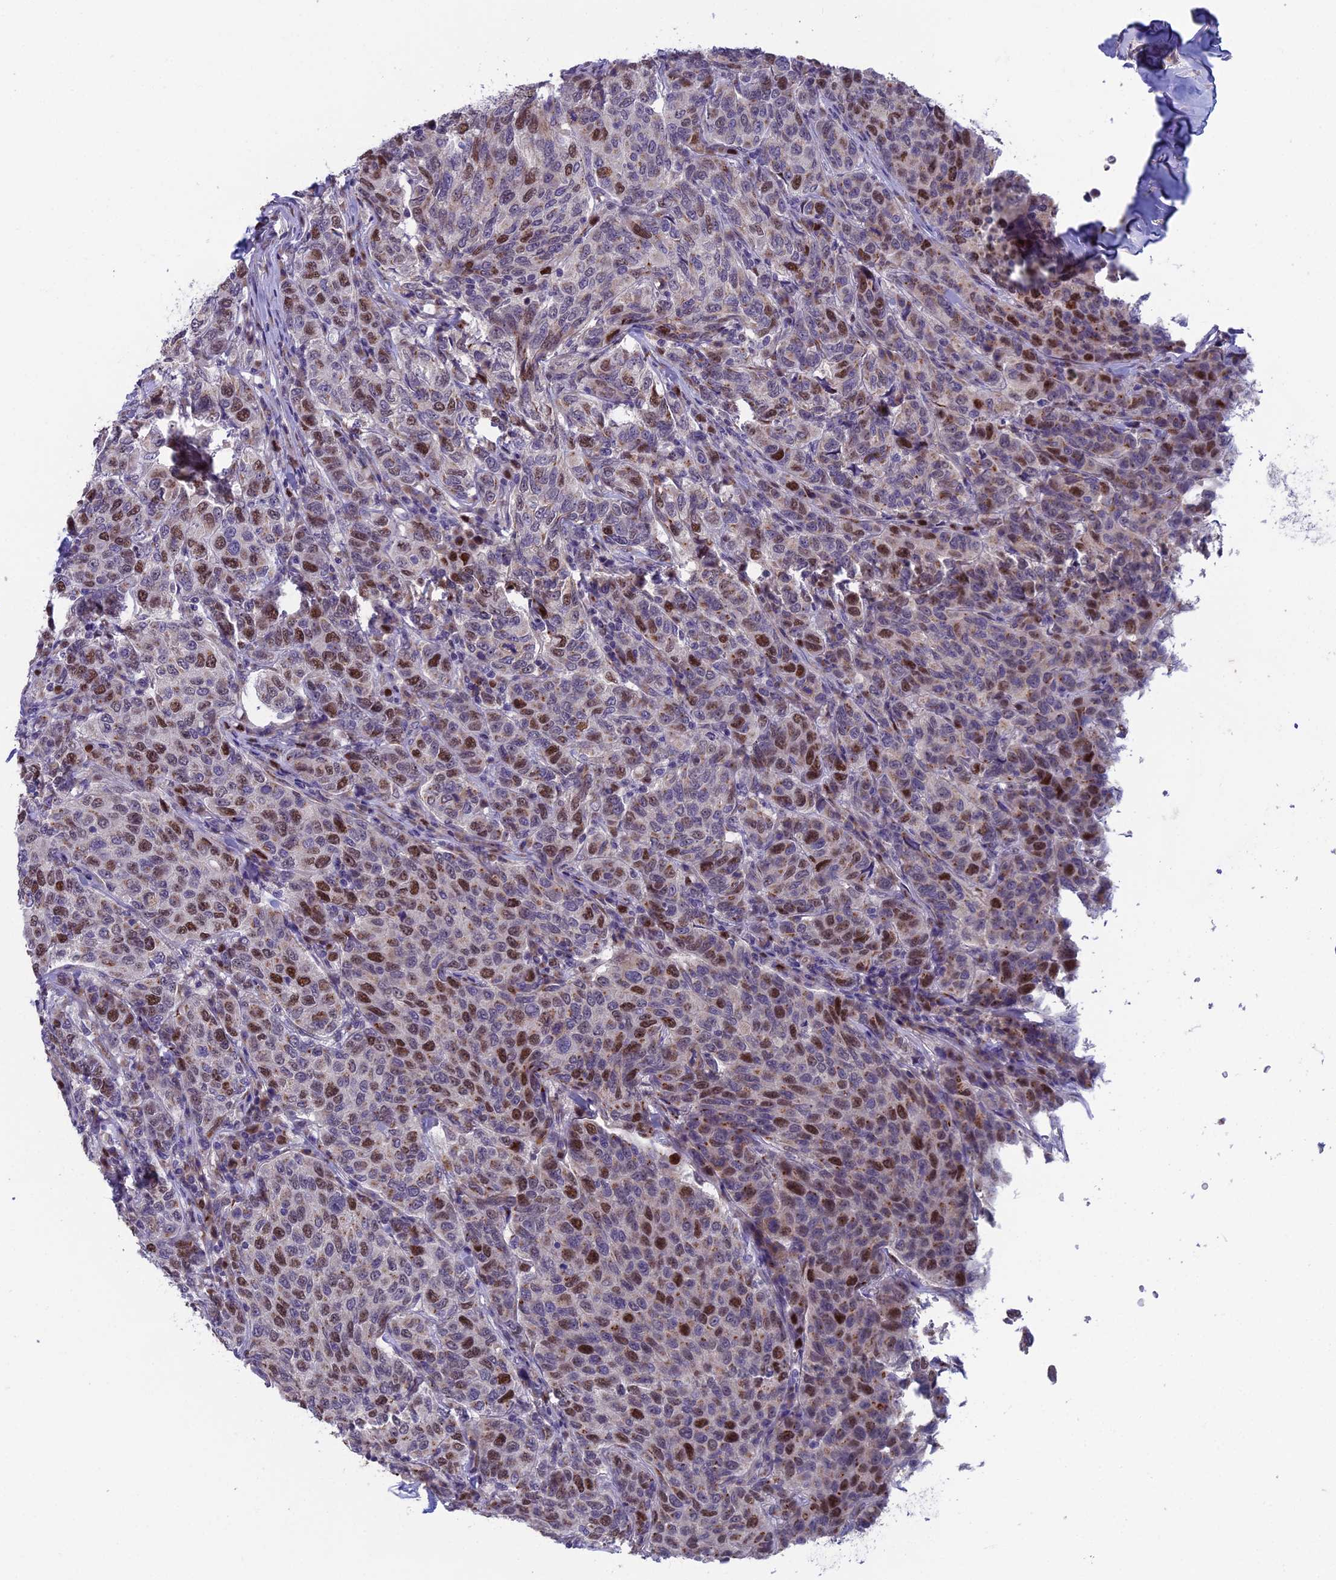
{"staining": {"intensity": "strong", "quantity": "25%-75%", "location": "nuclear"}, "tissue": "breast cancer", "cell_type": "Tumor cells", "image_type": "cancer", "snomed": [{"axis": "morphology", "description": "Duct carcinoma"}, {"axis": "topography", "description": "Breast"}], "caption": "A high-resolution micrograph shows immunohistochemistry (IHC) staining of breast cancer (invasive ductal carcinoma), which displays strong nuclear staining in about 25%-75% of tumor cells.", "gene": "LIG1", "patient": {"sex": "female", "age": 55}}